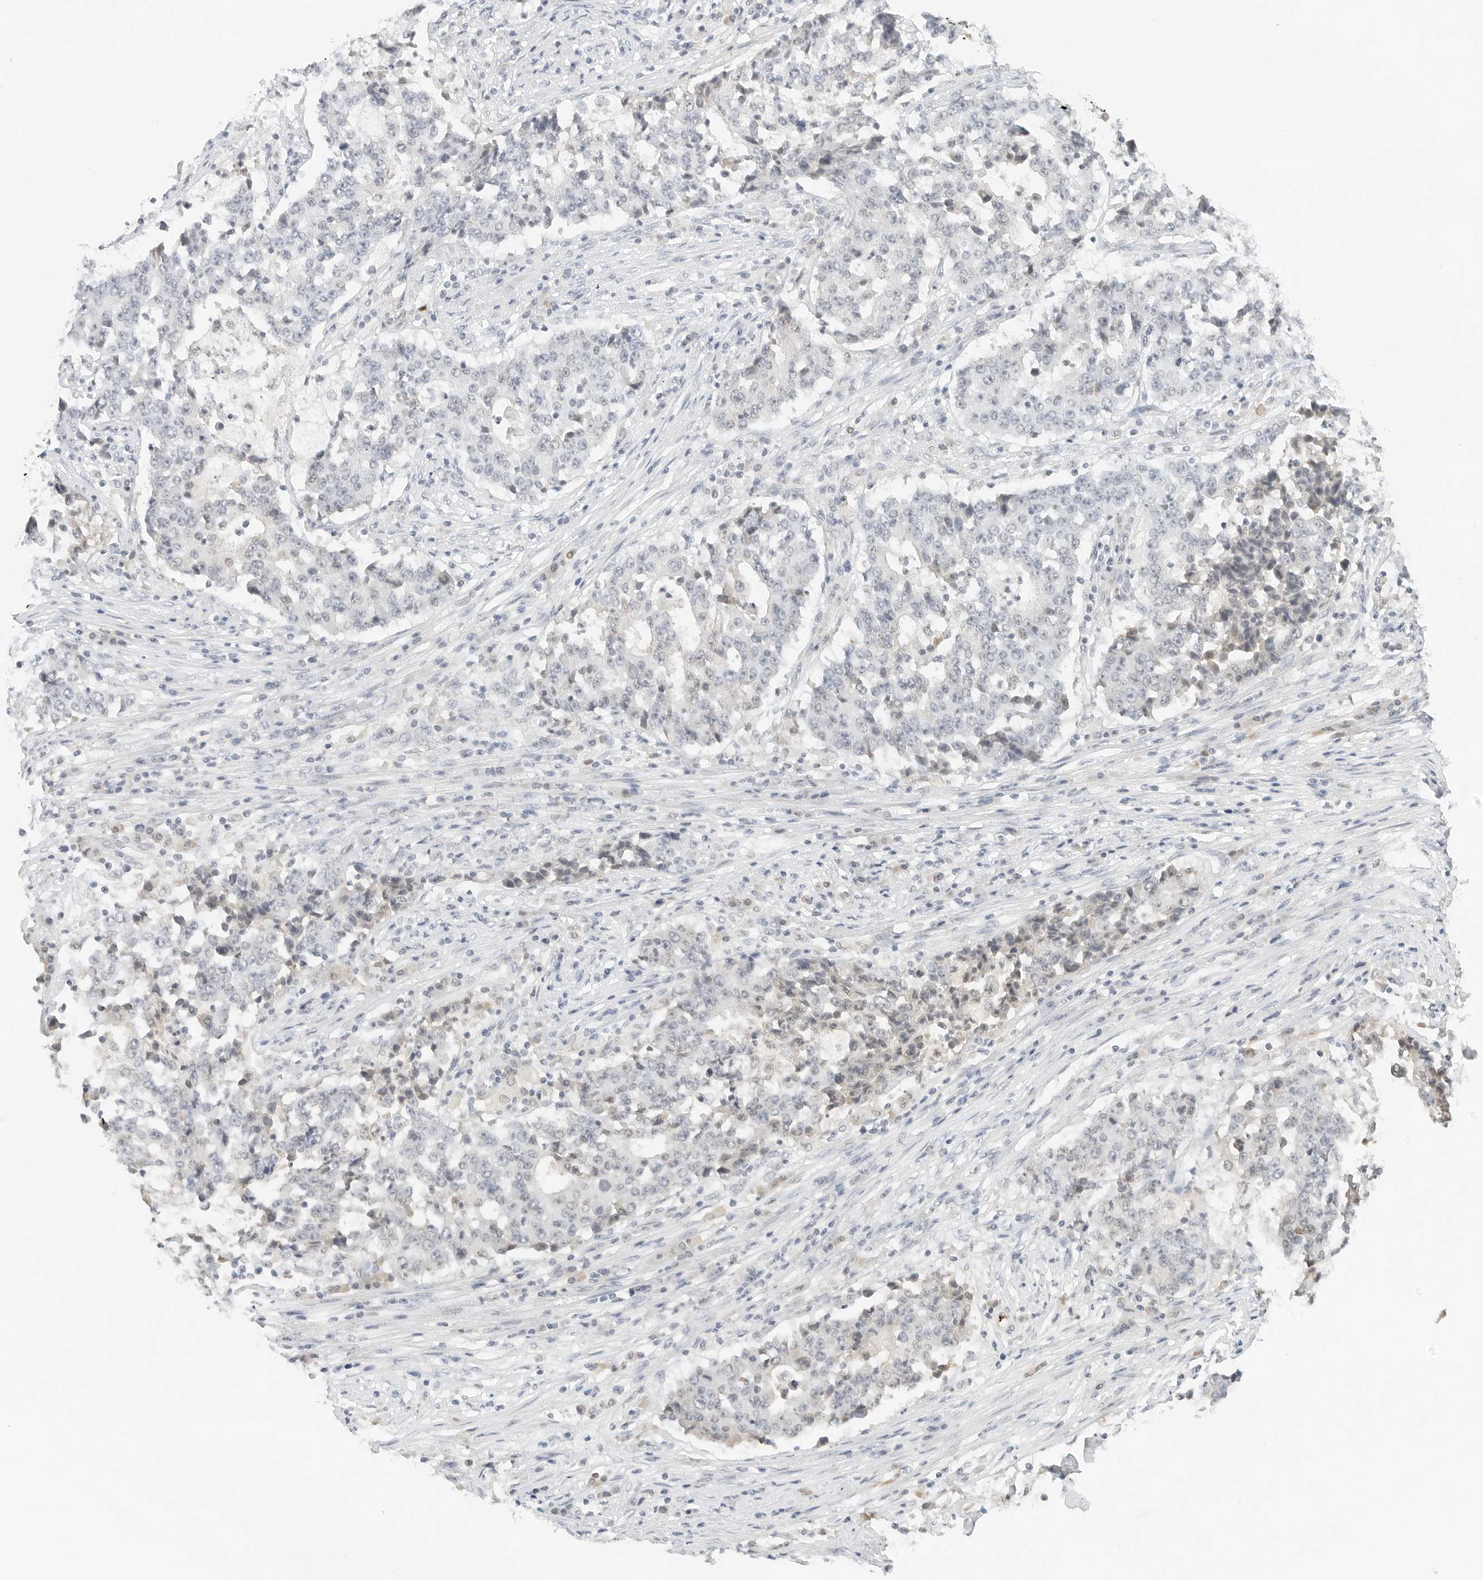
{"staining": {"intensity": "negative", "quantity": "none", "location": "none"}, "tissue": "stomach cancer", "cell_type": "Tumor cells", "image_type": "cancer", "snomed": [{"axis": "morphology", "description": "Adenocarcinoma, NOS"}, {"axis": "topography", "description": "Stomach"}], "caption": "High magnification brightfield microscopy of stomach cancer (adenocarcinoma) stained with DAB (brown) and counterstained with hematoxylin (blue): tumor cells show no significant expression. (DAB (3,3'-diaminobenzidine) IHC visualized using brightfield microscopy, high magnification).", "gene": "NEO1", "patient": {"sex": "male", "age": 59}}